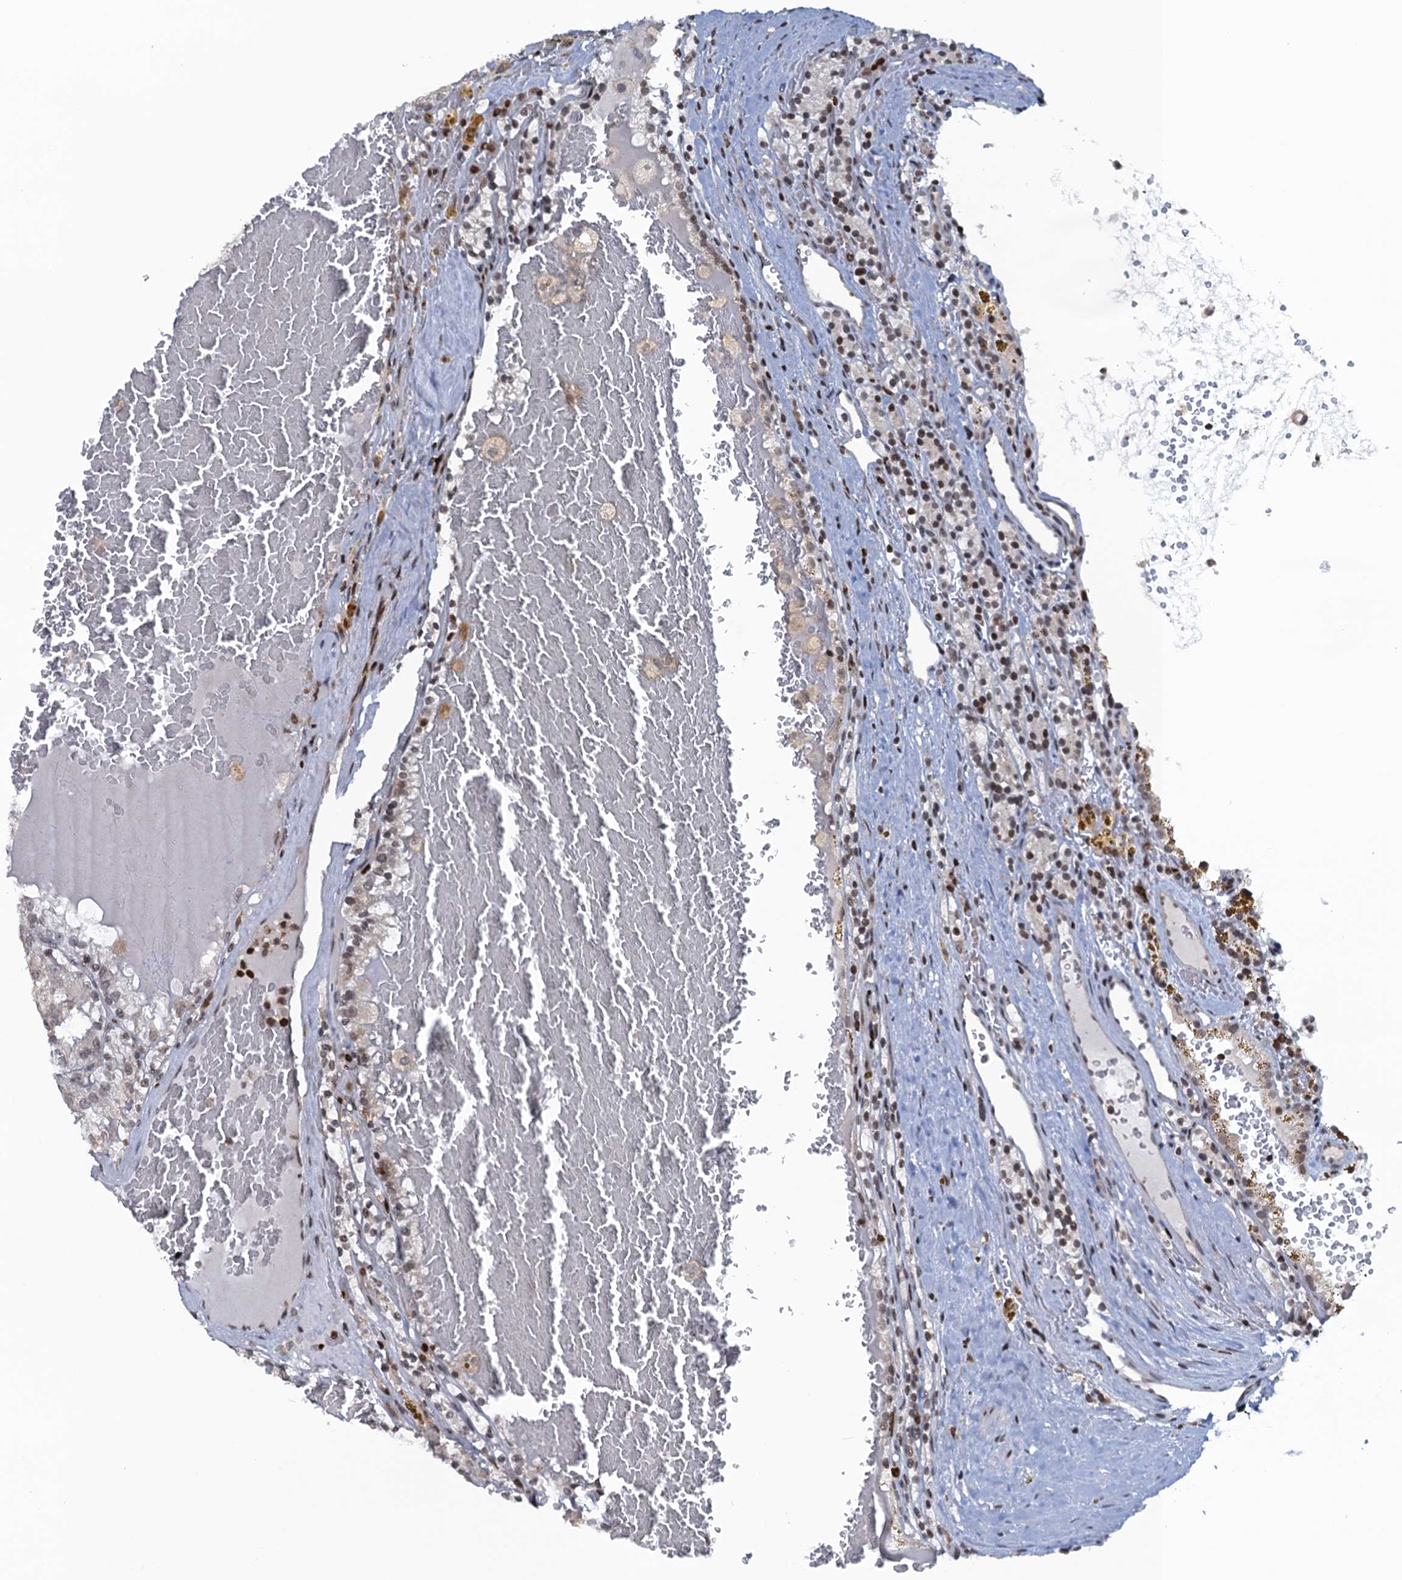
{"staining": {"intensity": "weak", "quantity": "<25%", "location": "nuclear"}, "tissue": "renal cancer", "cell_type": "Tumor cells", "image_type": "cancer", "snomed": [{"axis": "morphology", "description": "Adenocarcinoma, NOS"}, {"axis": "topography", "description": "Kidney"}], "caption": "Protein analysis of renal cancer shows no significant staining in tumor cells. Brightfield microscopy of immunohistochemistry (IHC) stained with DAB (3,3'-diaminobenzidine) (brown) and hematoxylin (blue), captured at high magnification.", "gene": "FYB1", "patient": {"sex": "female", "age": 56}}